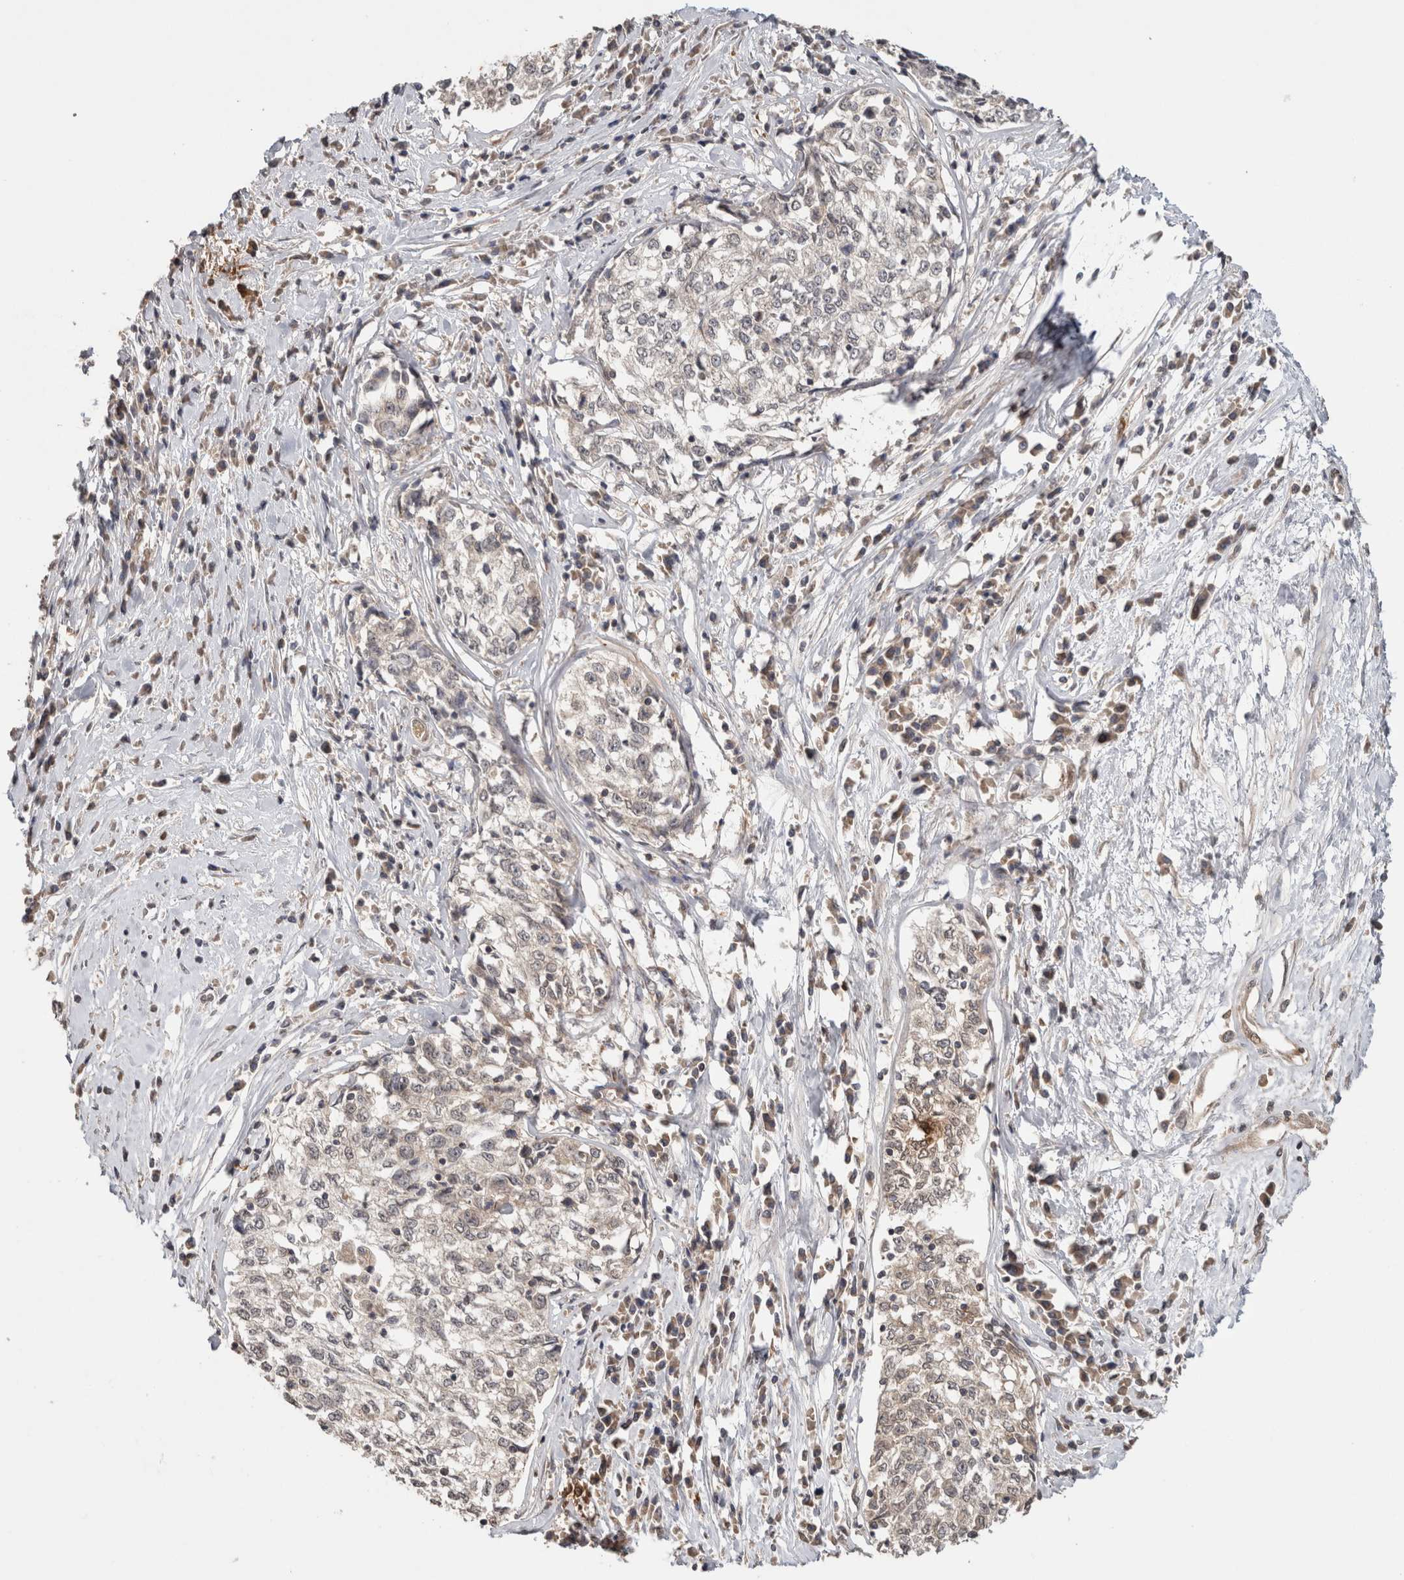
{"staining": {"intensity": "negative", "quantity": "none", "location": "none"}, "tissue": "cervical cancer", "cell_type": "Tumor cells", "image_type": "cancer", "snomed": [{"axis": "morphology", "description": "Squamous cell carcinoma, NOS"}, {"axis": "topography", "description": "Cervix"}], "caption": "Cervical cancer (squamous cell carcinoma) was stained to show a protein in brown. There is no significant staining in tumor cells.", "gene": "HMOX2", "patient": {"sex": "female", "age": 57}}